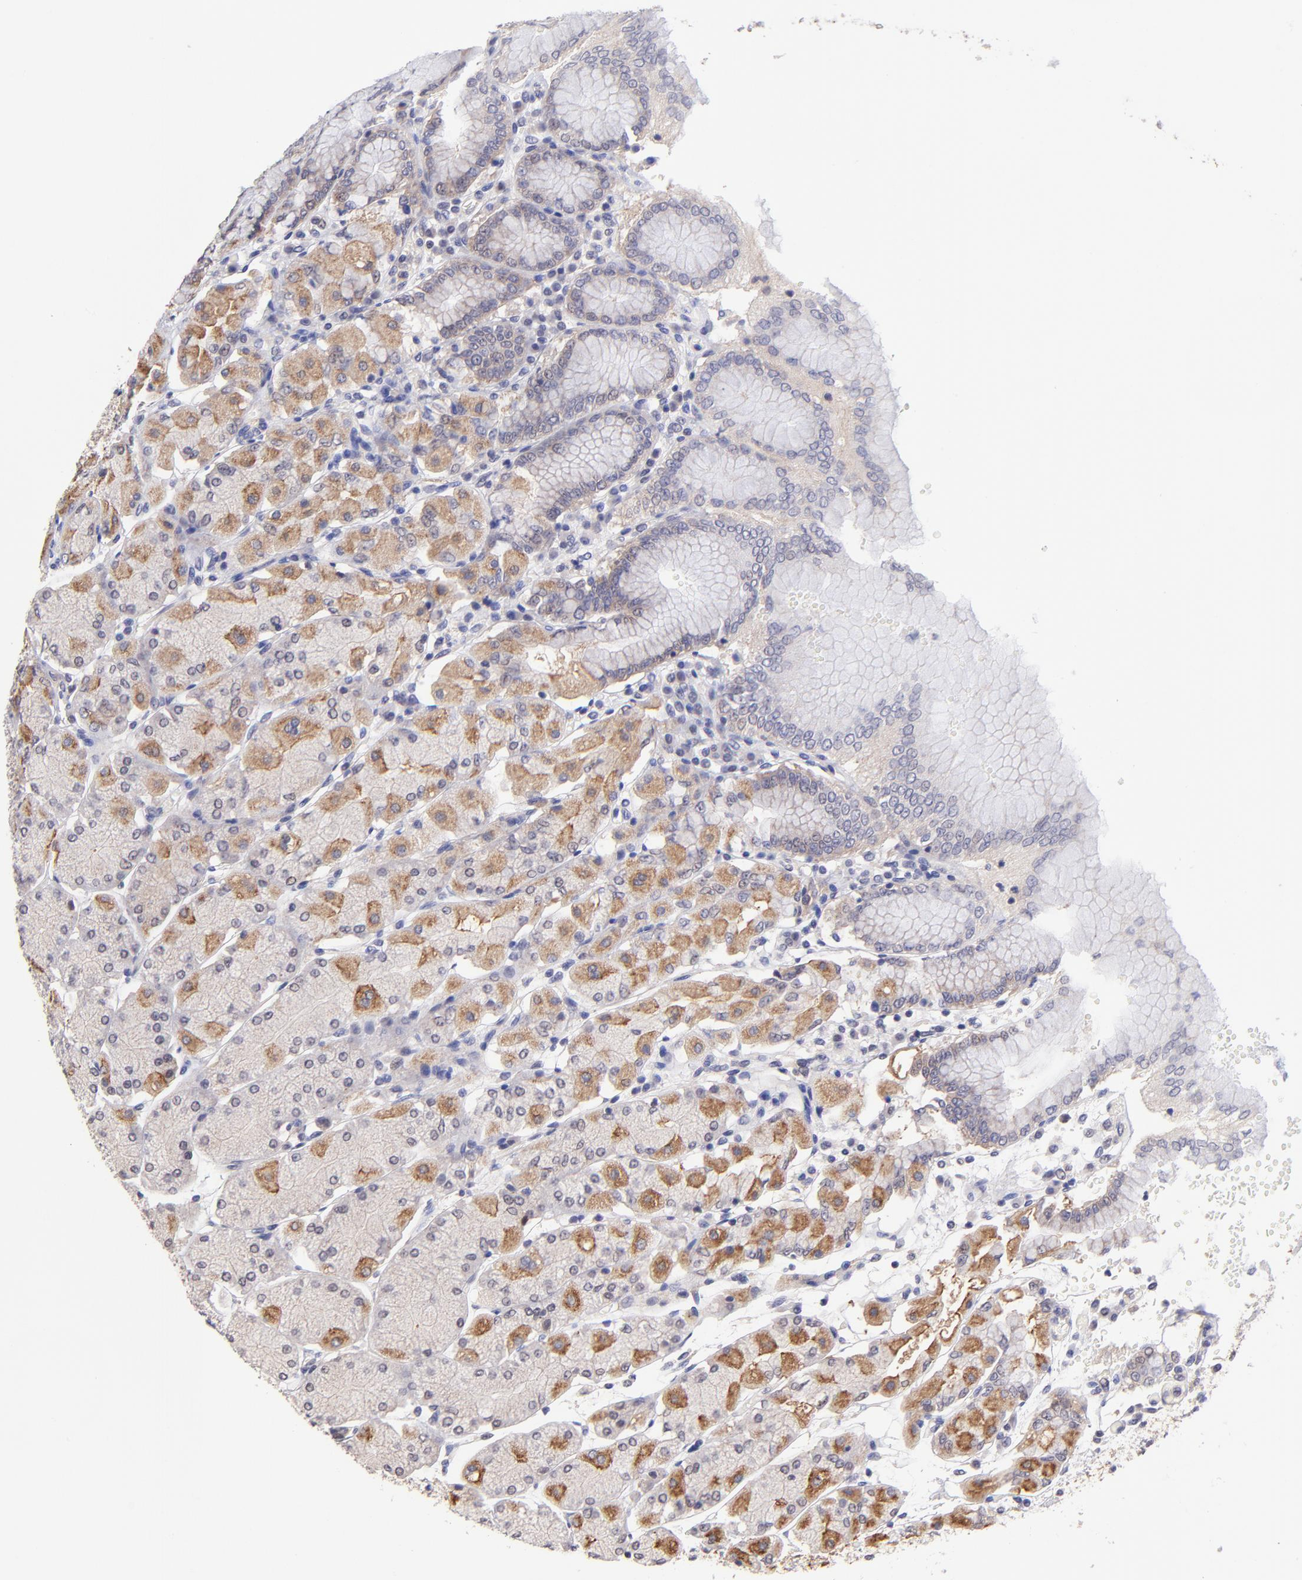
{"staining": {"intensity": "moderate", "quantity": "25%-75%", "location": "cytoplasmic/membranous"}, "tissue": "stomach", "cell_type": "Glandular cells", "image_type": "normal", "snomed": [{"axis": "morphology", "description": "Normal tissue, NOS"}, {"axis": "topography", "description": "Stomach, upper"}, {"axis": "topography", "description": "Stomach"}], "caption": "The photomicrograph displays immunohistochemical staining of benign stomach. There is moderate cytoplasmic/membranous positivity is present in about 25%-75% of glandular cells. (DAB (3,3'-diaminobenzidine) IHC, brown staining for protein, blue staining for nuclei).", "gene": "NSF", "patient": {"sex": "male", "age": 76}}